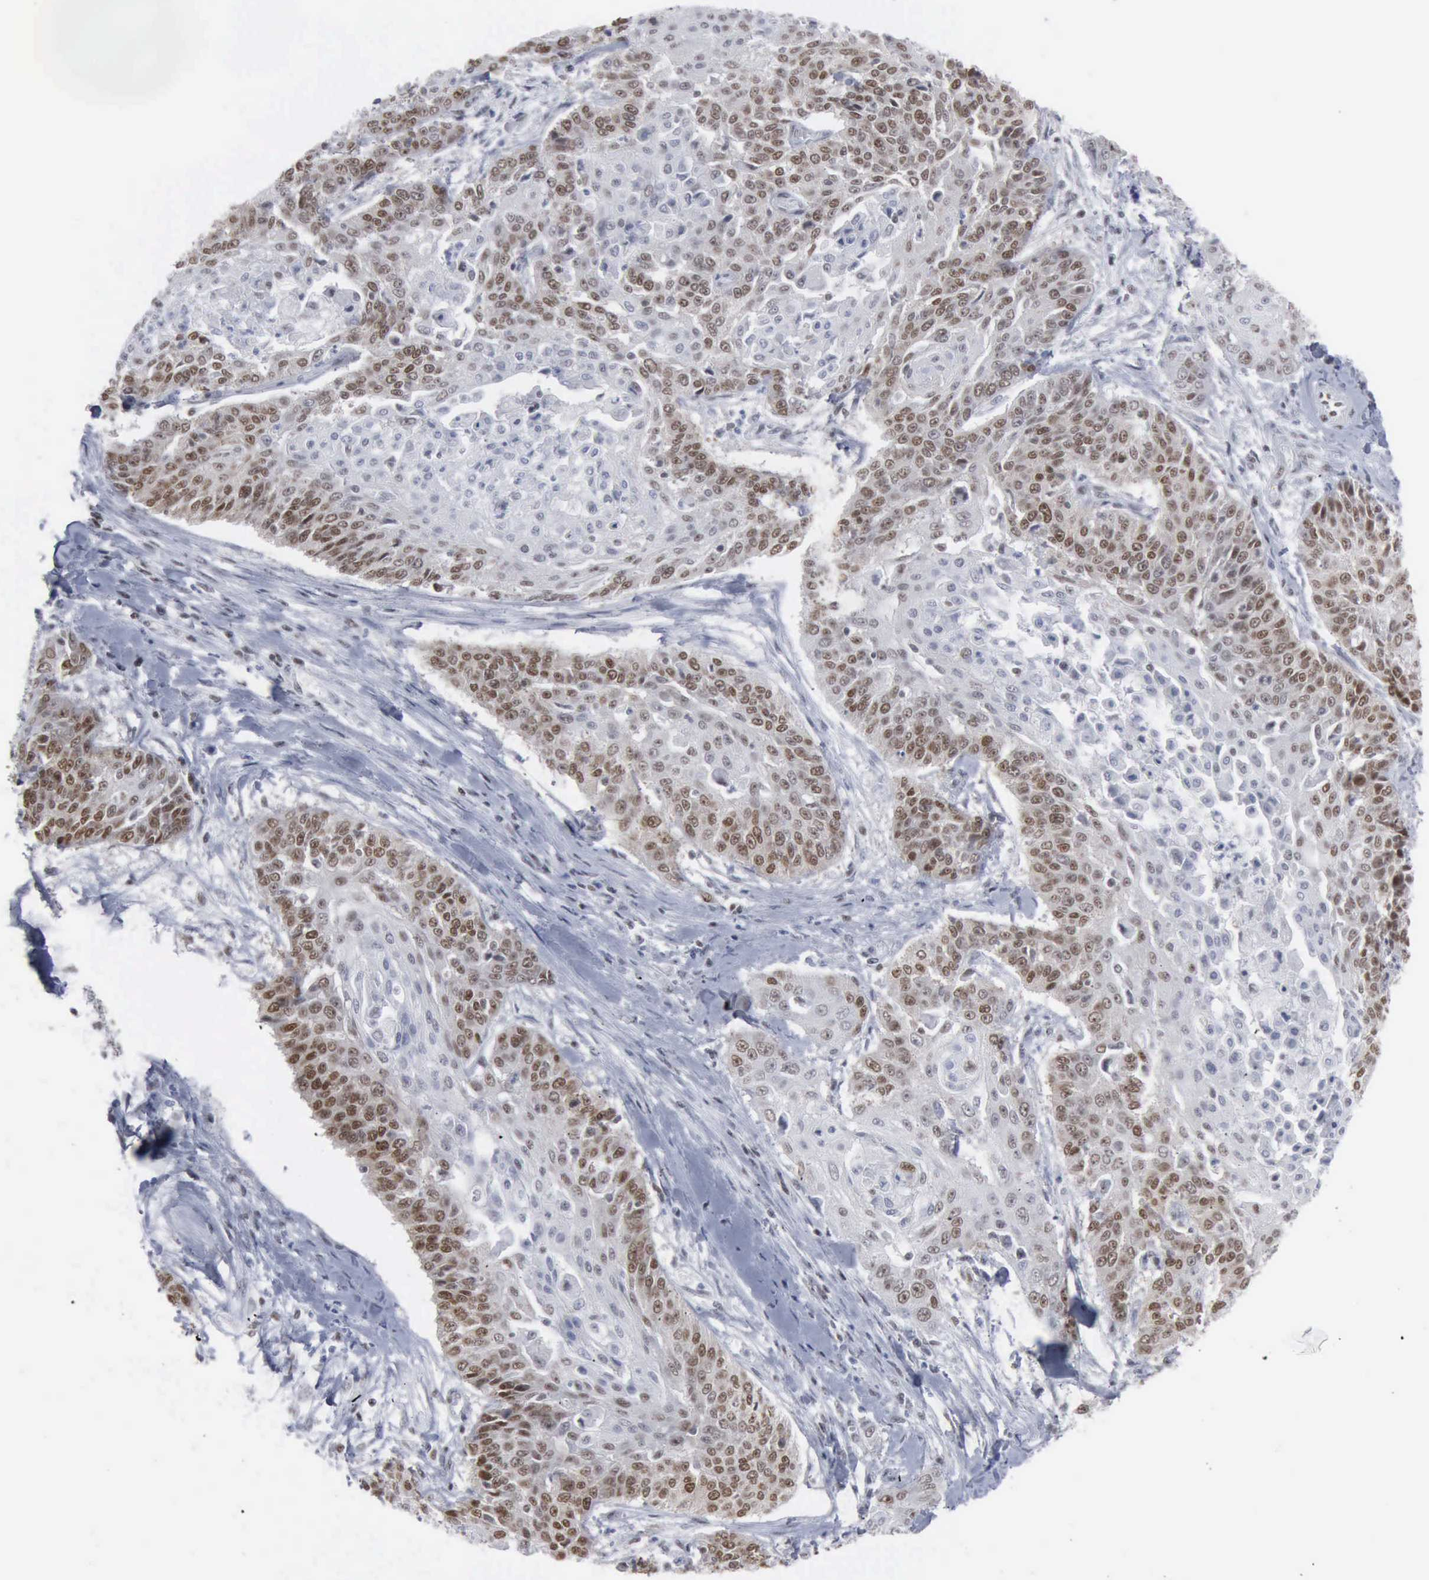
{"staining": {"intensity": "moderate", "quantity": ">75%", "location": "nuclear"}, "tissue": "cervical cancer", "cell_type": "Tumor cells", "image_type": "cancer", "snomed": [{"axis": "morphology", "description": "Squamous cell carcinoma, NOS"}, {"axis": "topography", "description": "Cervix"}], "caption": "DAB immunohistochemical staining of human cervical squamous cell carcinoma displays moderate nuclear protein positivity in approximately >75% of tumor cells. (DAB (3,3'-diaminobenzidine) IHC with brightfield microscopy, high magnification).", "gene": "XPA", "patient": {"sex": "female", "age": 64}}